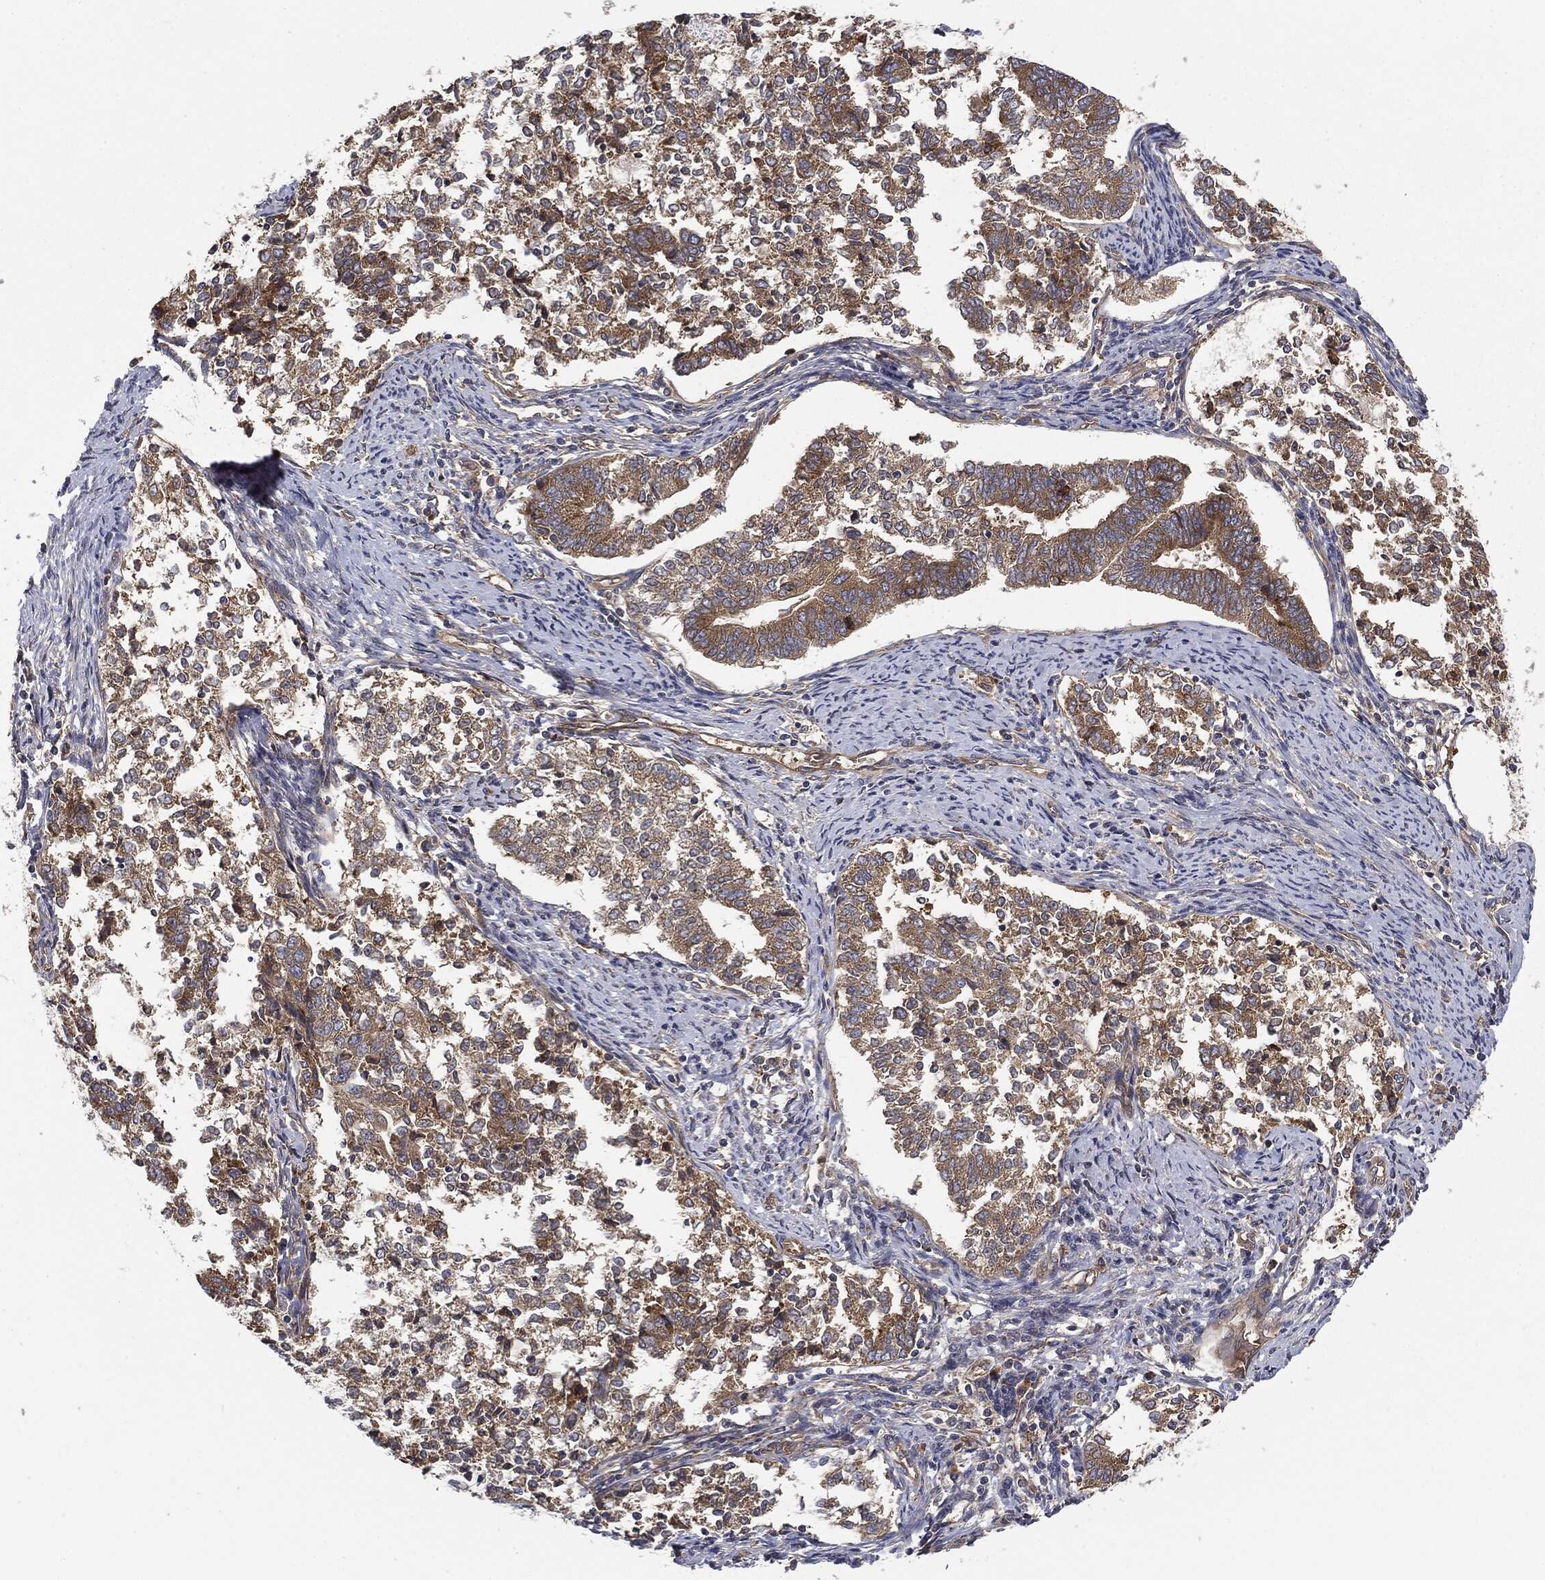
{"staining": {"intensity": "moderate", "quantity": "25%-75%", "location": "cytoplasmic/membranous"}, "tissue": "endometrial cancer", "cell_type": "Tumor cells", "image_type": "cancer", "snomed": [{"axis": "morphology", "description": "Adenocarcinoma, NOS"}, {"axis": "topography", "description": "Endometrium"}], "caption": "An immunohistochemistry image of neoplastic tissue is shown. Protein staining in brown highlights moderate cytoplasmic/membranous positivity in adenocarcinoma (endometrial) within tumor cells.", "gene": "EIF2AK2", "patient": {"sex": "female", "age": 65}}